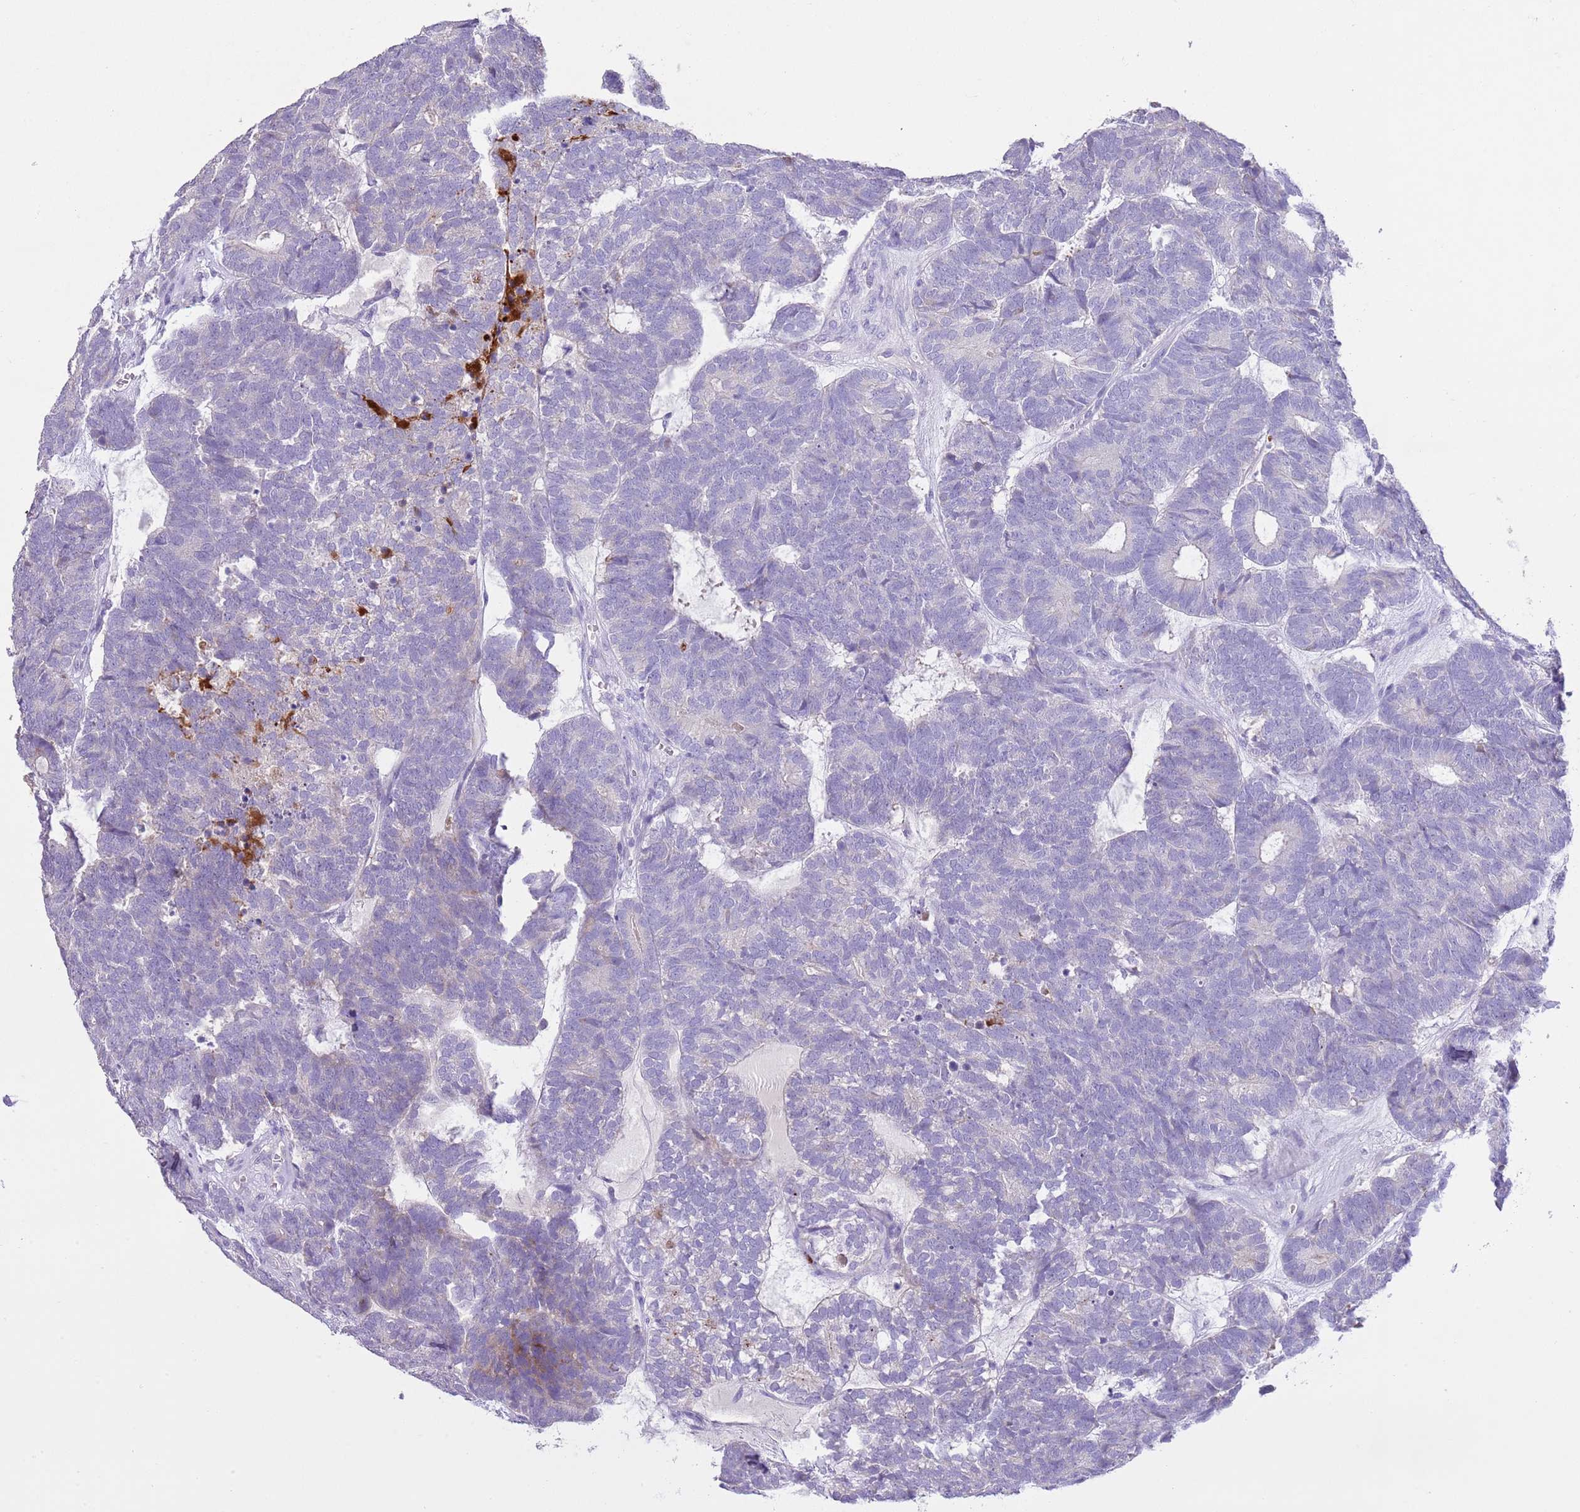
{"staining": {"intensity": "negative", "quantity": "none", "location": "none"}, "tissue": "head and neck cancer", "cell_type": "Tumor cells", "image_type": "cancer", "snomed": [{"axis": "morphology", "description": "Adenocarcinoma, NOS"}, {"axis": "topography", "description": "Head-Neck"}], "caption": "A high-resolution photomicrograph shows immunohistochemistry staining of head and neck cancer (adenocarcinoma), which displays no significant positivity in tumor cells.", "gene": "CLEC2A", "patient": {"sex": "female", "age": 81}}